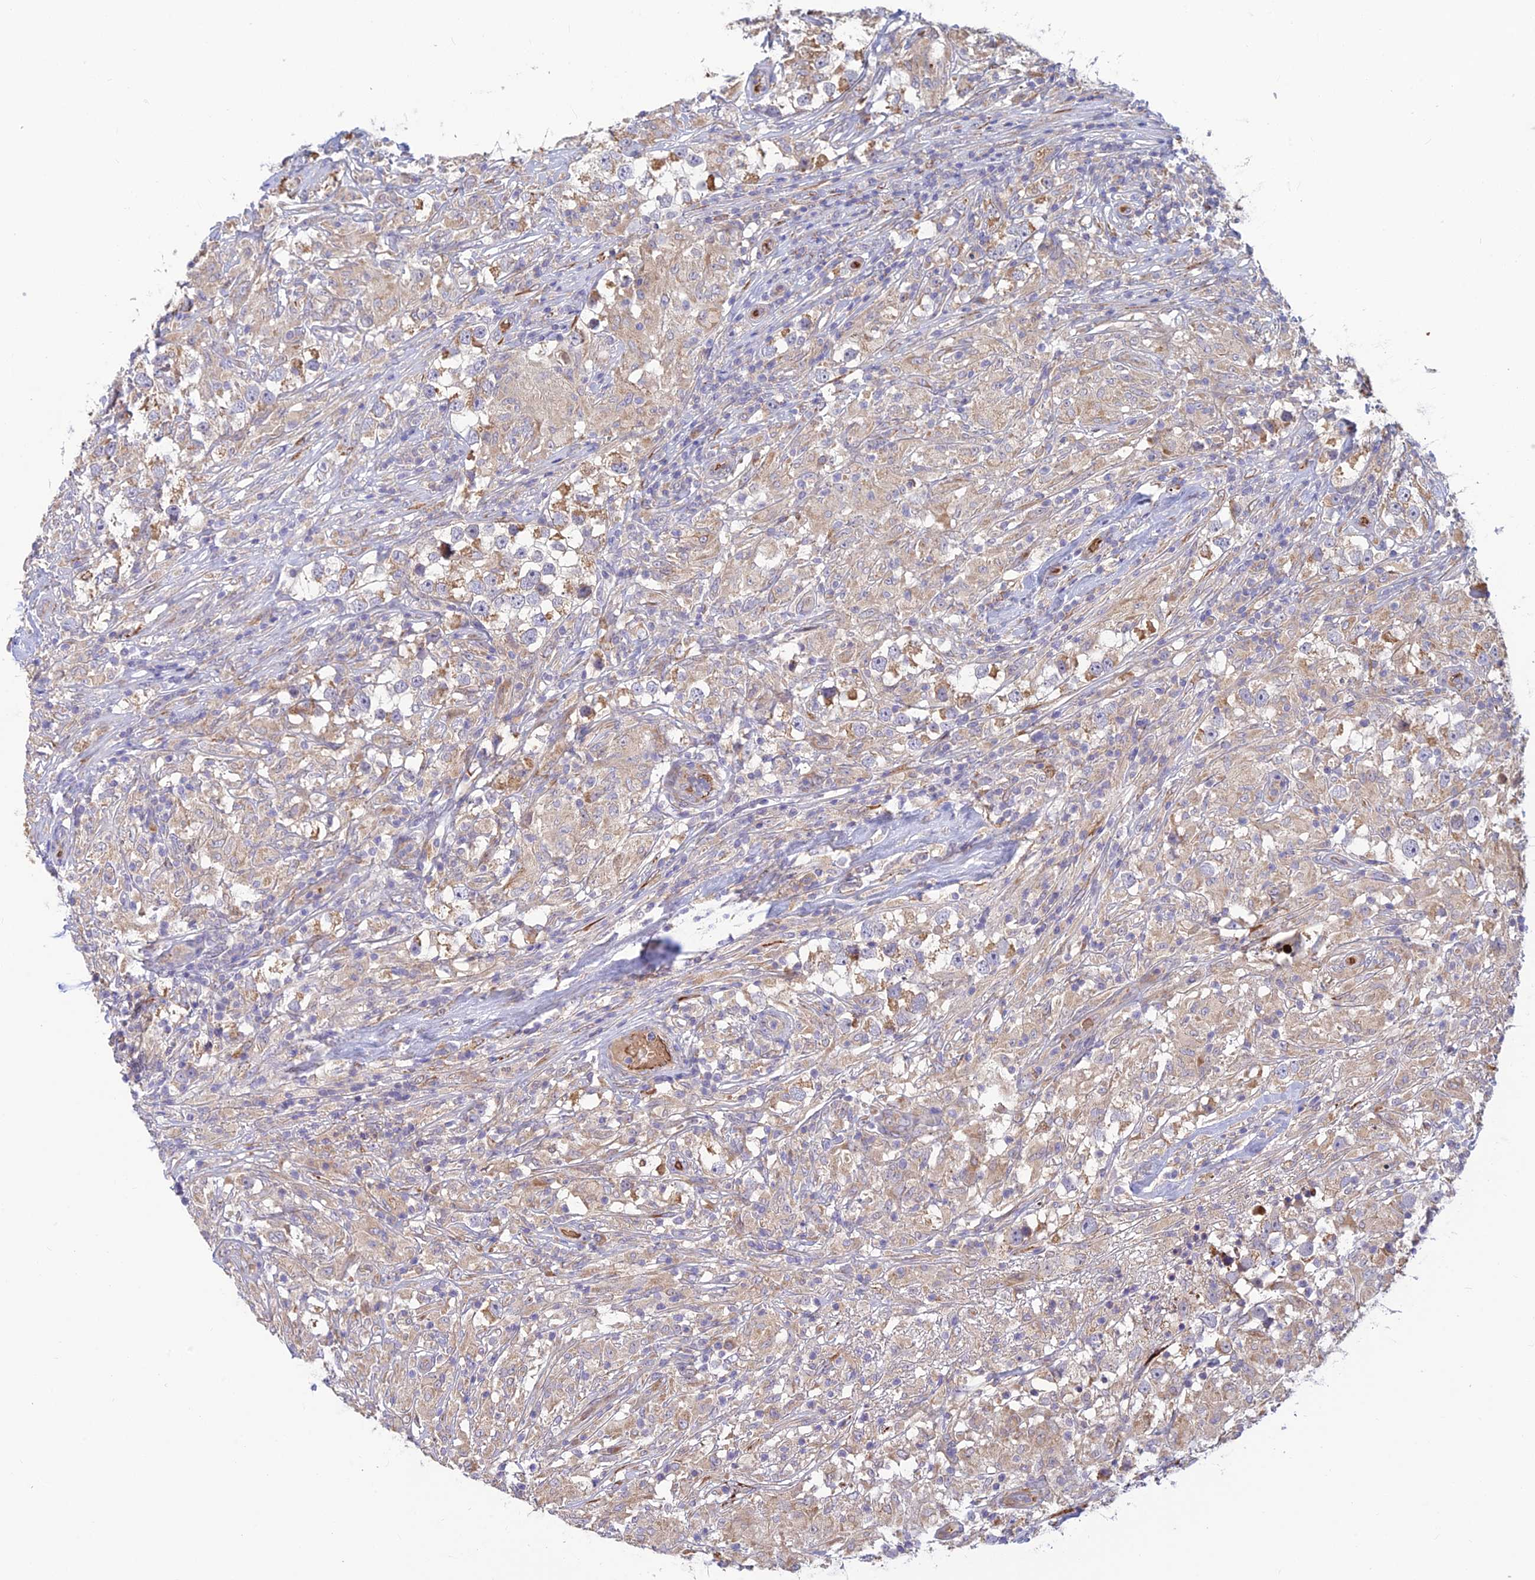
{"staining": {"intensity": "weak", "quantity": "25%-75%", "location": "cytoplasmic/membranous"}, "tissue": "testis cancer", "cell_type": "Tumor cells", "image_type": "cancer", "snomed": [{"axis": "morphology", "description": "Seminoma, NOS"}, {"axis": "topography", "description": "Testis"}], "caption": "Protein staining of seminoma (testis) tissue demonstrates weak cytoplasmic/membranous staining in approximately 25%-75% of tumor cells.", "gene": "UFSP2", "patient": {"sex": "male", "age": 46}}